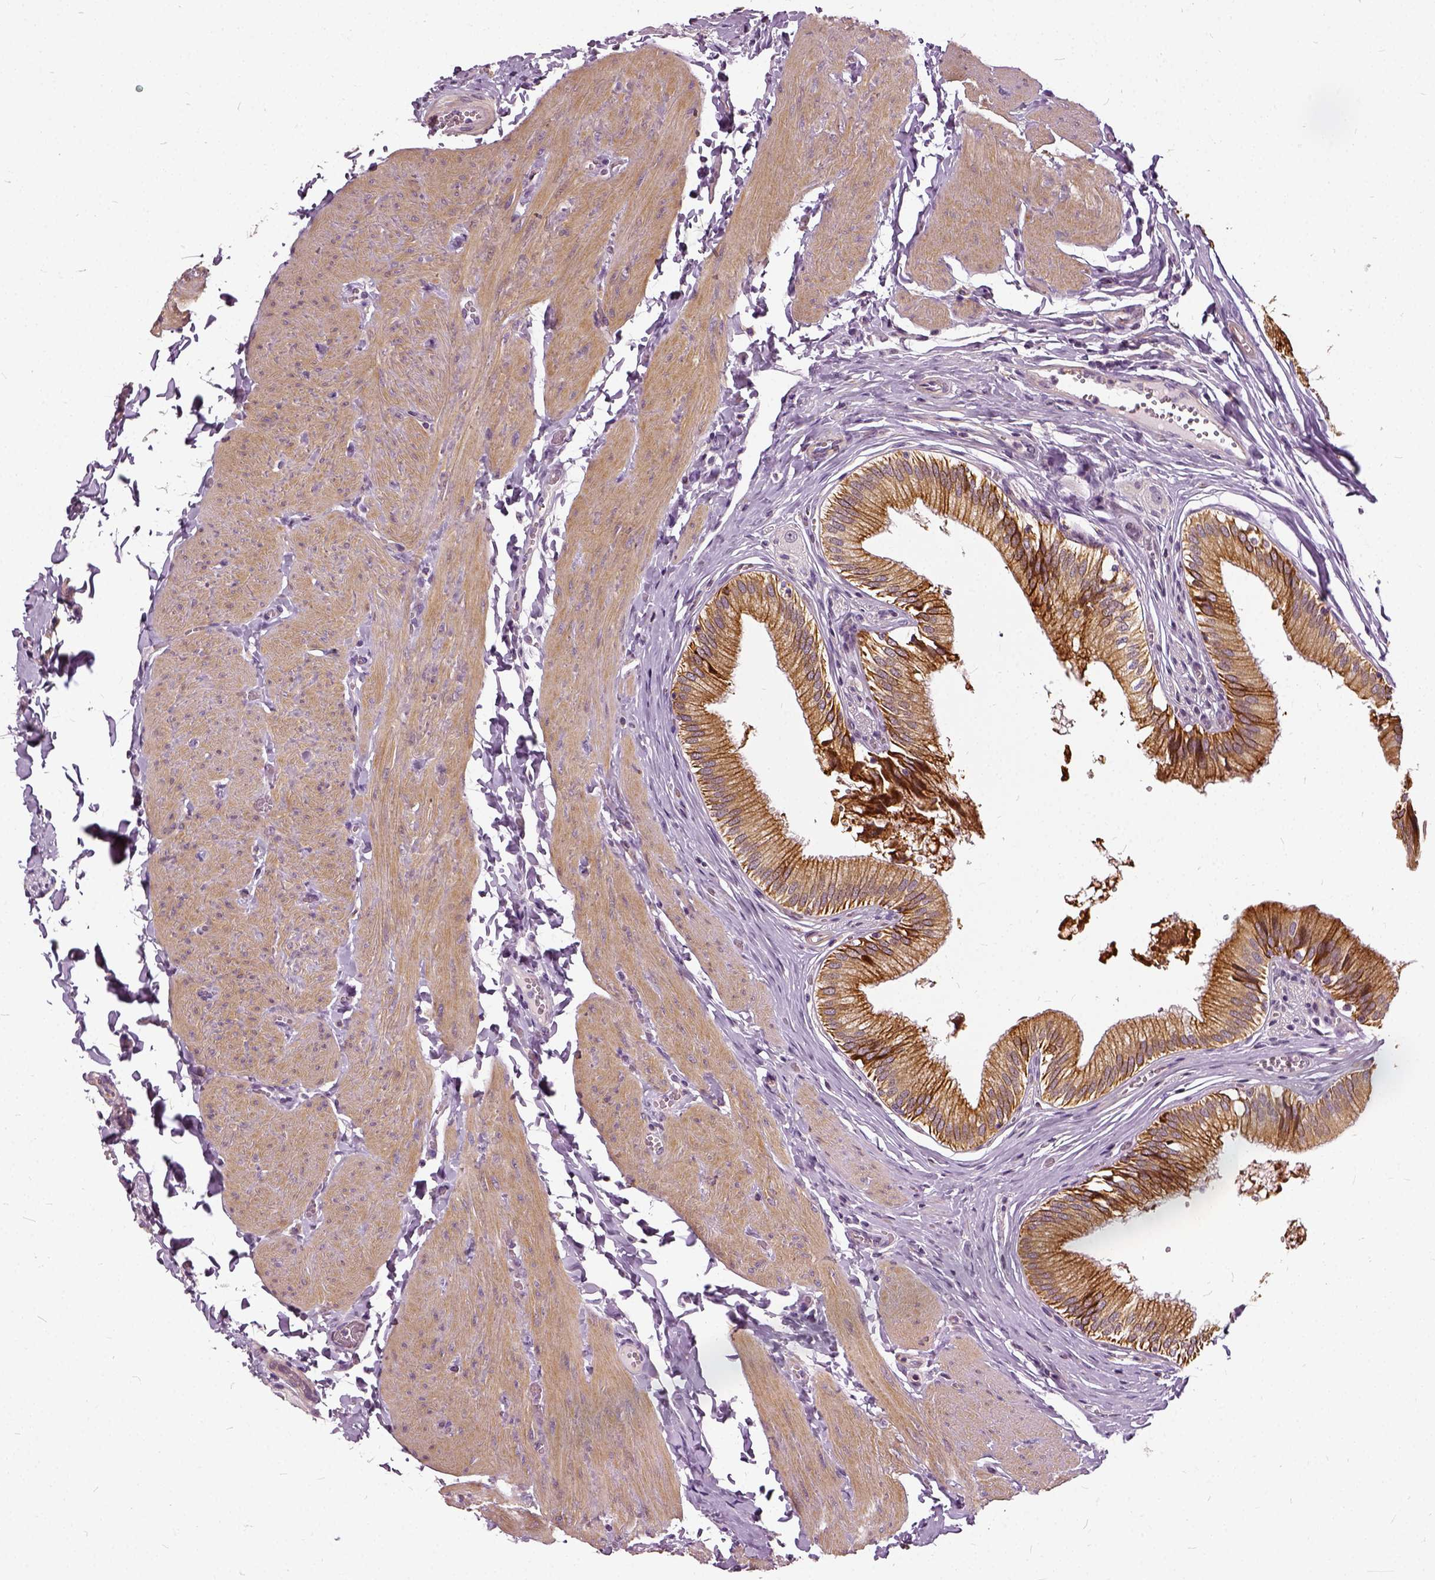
{"staining": {"intensity": "strong", "quantity": ">75%", "location": "cytoplasmic/membranous"}, "tissue": "gallbladder", "cell_type": "Glandular cells", "image_type": "normal", "snomed": [{"axis": "morphology", "description": "Normal tissue, NOS"}, {"axis": "topography", "description": "Gallbladder"}, {"axis": "topography", "description": "Peripheral nerve tissue"}], "caption": "Glandular cells reveal high levels of strong cytoplasmic/membranous expression in about >75% of cells in unremarkable human gallbladder. The protein of interest is shown in brown color, while the nuclei are stained blue.", "gene": "ILRUN", "patient": {"sex": "male", "age": 17}}